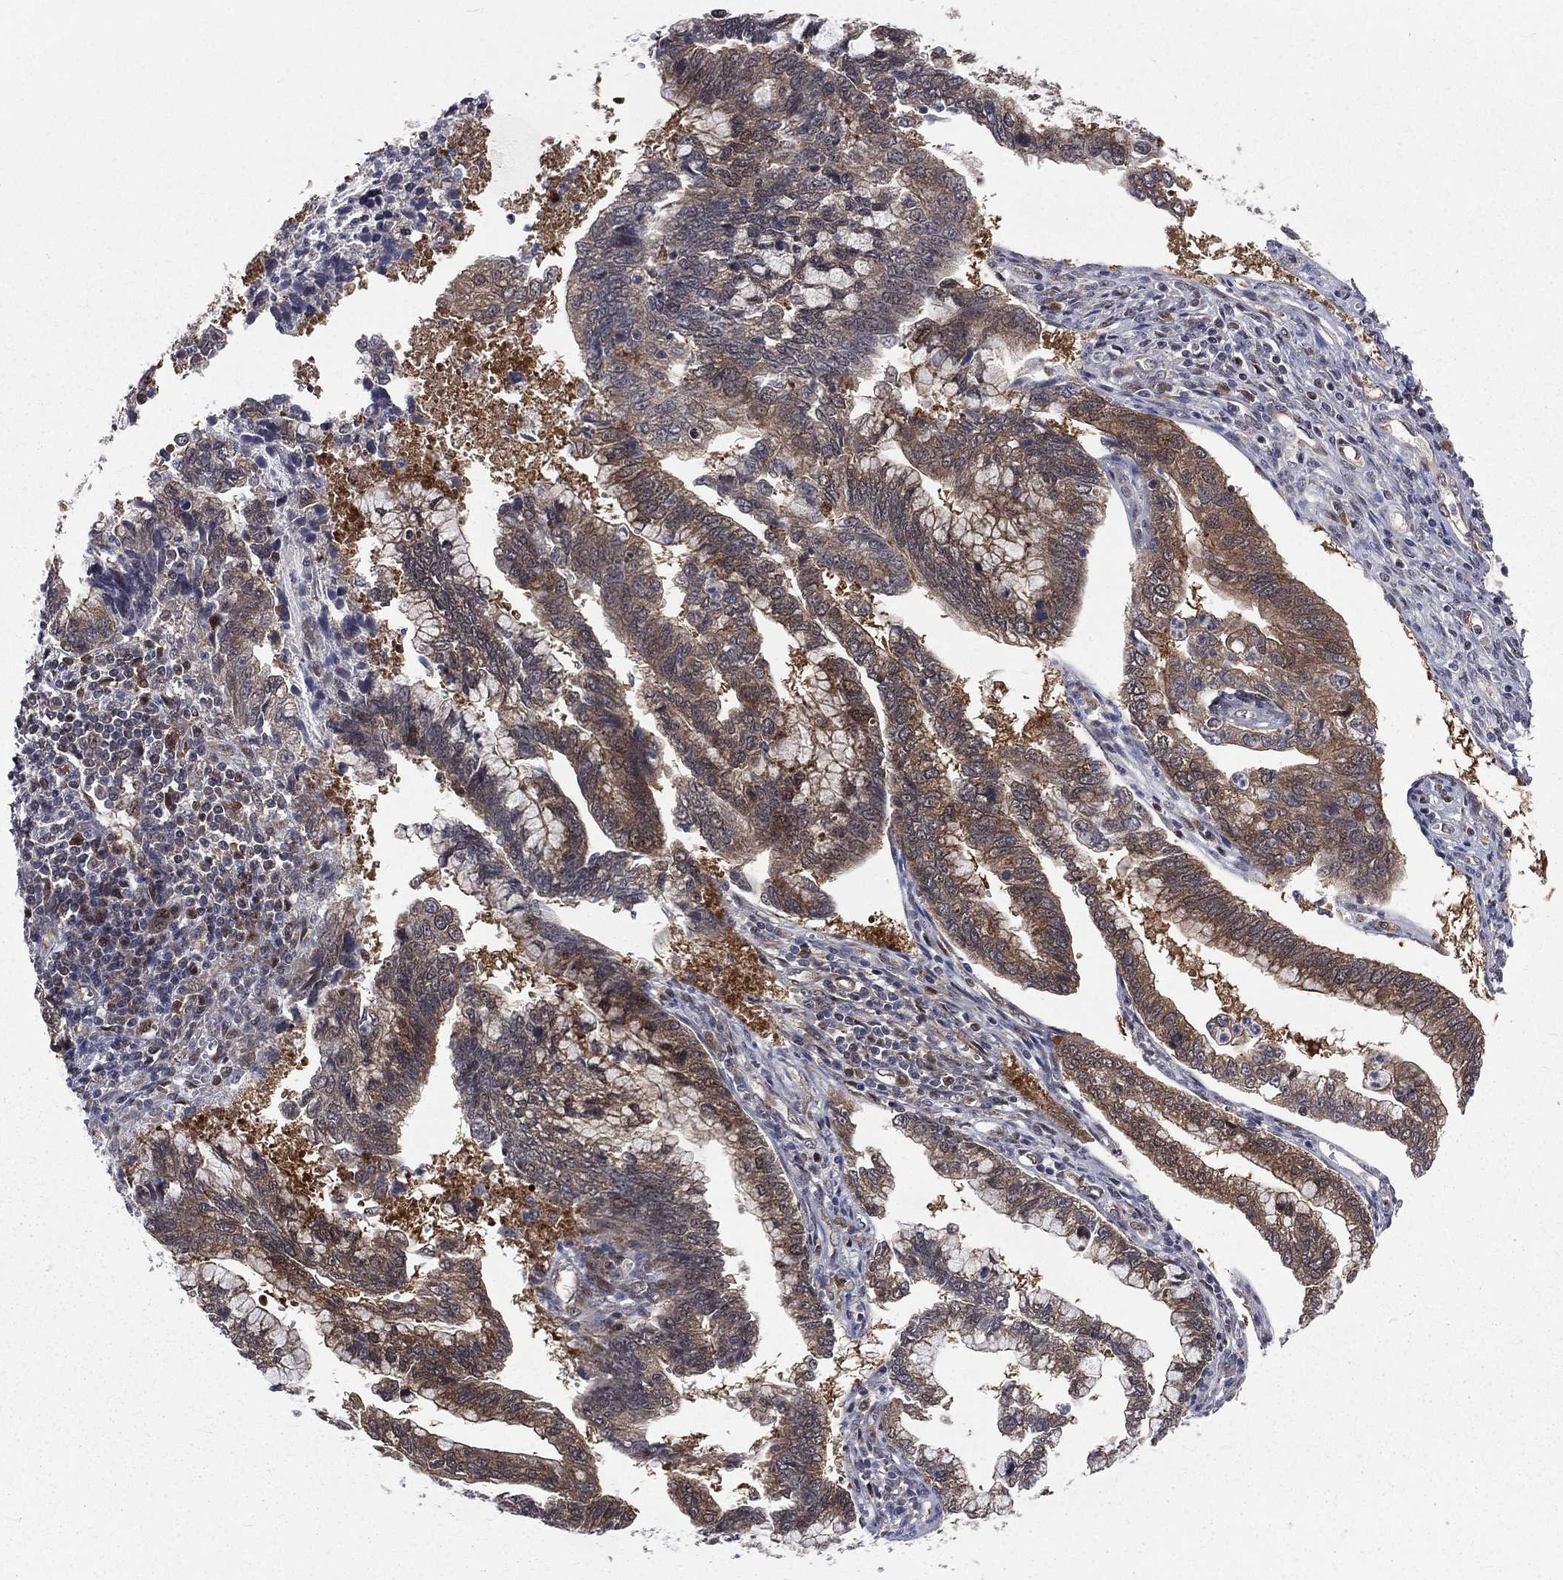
{"staining": {"intensity": "moderate", "quantity": ">75%", "location": "cytoplasmic/membranous"}, "tissue": "cervical cancer", "cell_type": "Tumor cells", "image_type": "cancer", "snomed": [{"axis": "morphology", "description": "Adenocarcinoma, NOS"}, {"axis": "topography", "description": "Cervix"}], "caption": "Protein positivity by IHC reveals moderate cytoplasmic/membranous staining in approximately >75% of tumor cells in cervical cancer (adenocarcinoma).", "gene": "ARL3", "patient": {"sex": "female", "age": 44}}